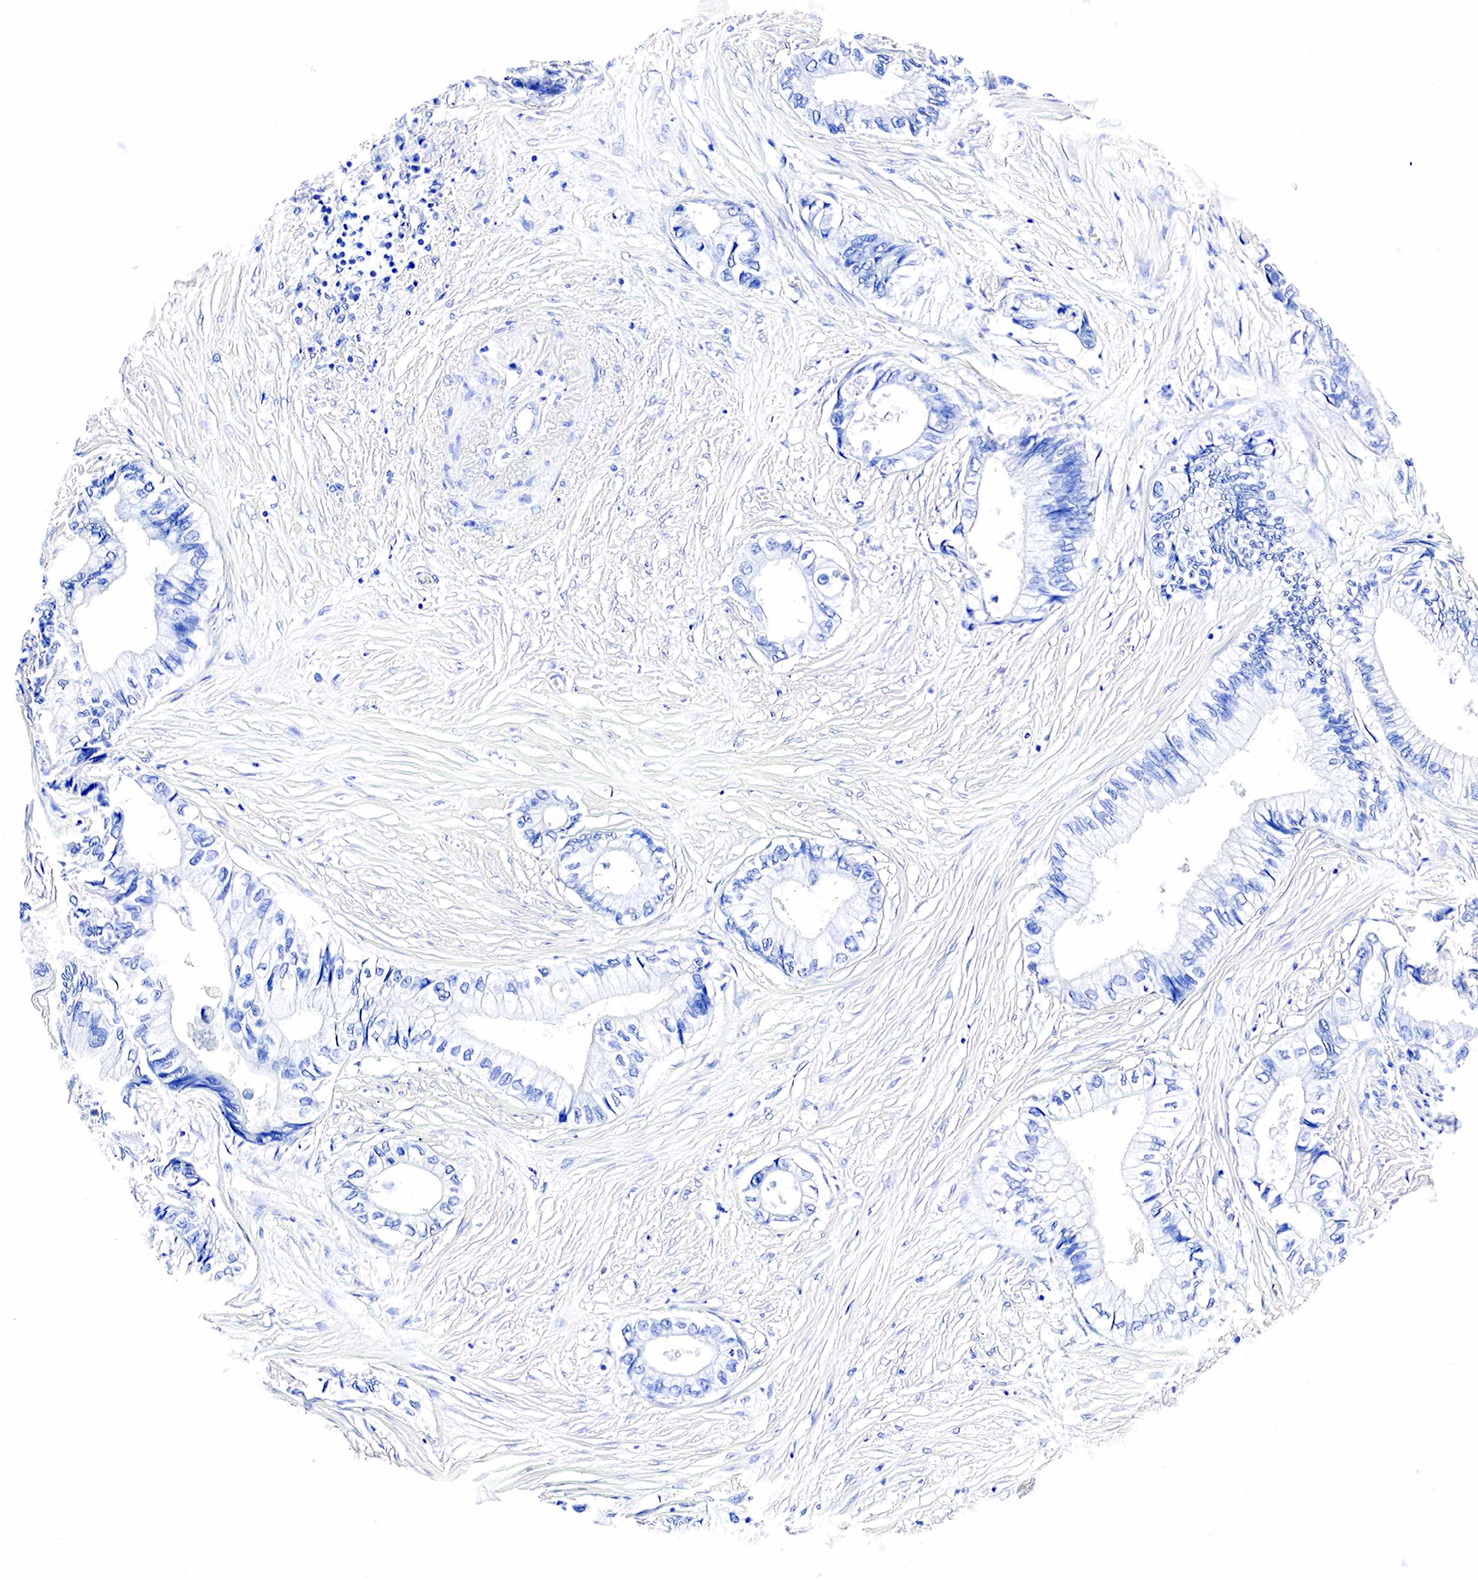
{"staining": {"intensity": "negative", "quantity": "none", "location": "none"}, "tissue": "pancreatic cancer", "cell_type": "Tumor cells", "image_type": "cancer", "snomed": [{"axis": "morphology", "description": "Adenocarcinoma, NOS"}, {"axis": "topography", "description": "Pancreas"}], "caption": "IHC image of neoplastic tissue: human pancreatic cancer (adenocarcinoma) stained with DAB displays no significant protein expression in tumor cells.", "gene": "ACP3", "patient": {"sex": "female", "age": 66}}